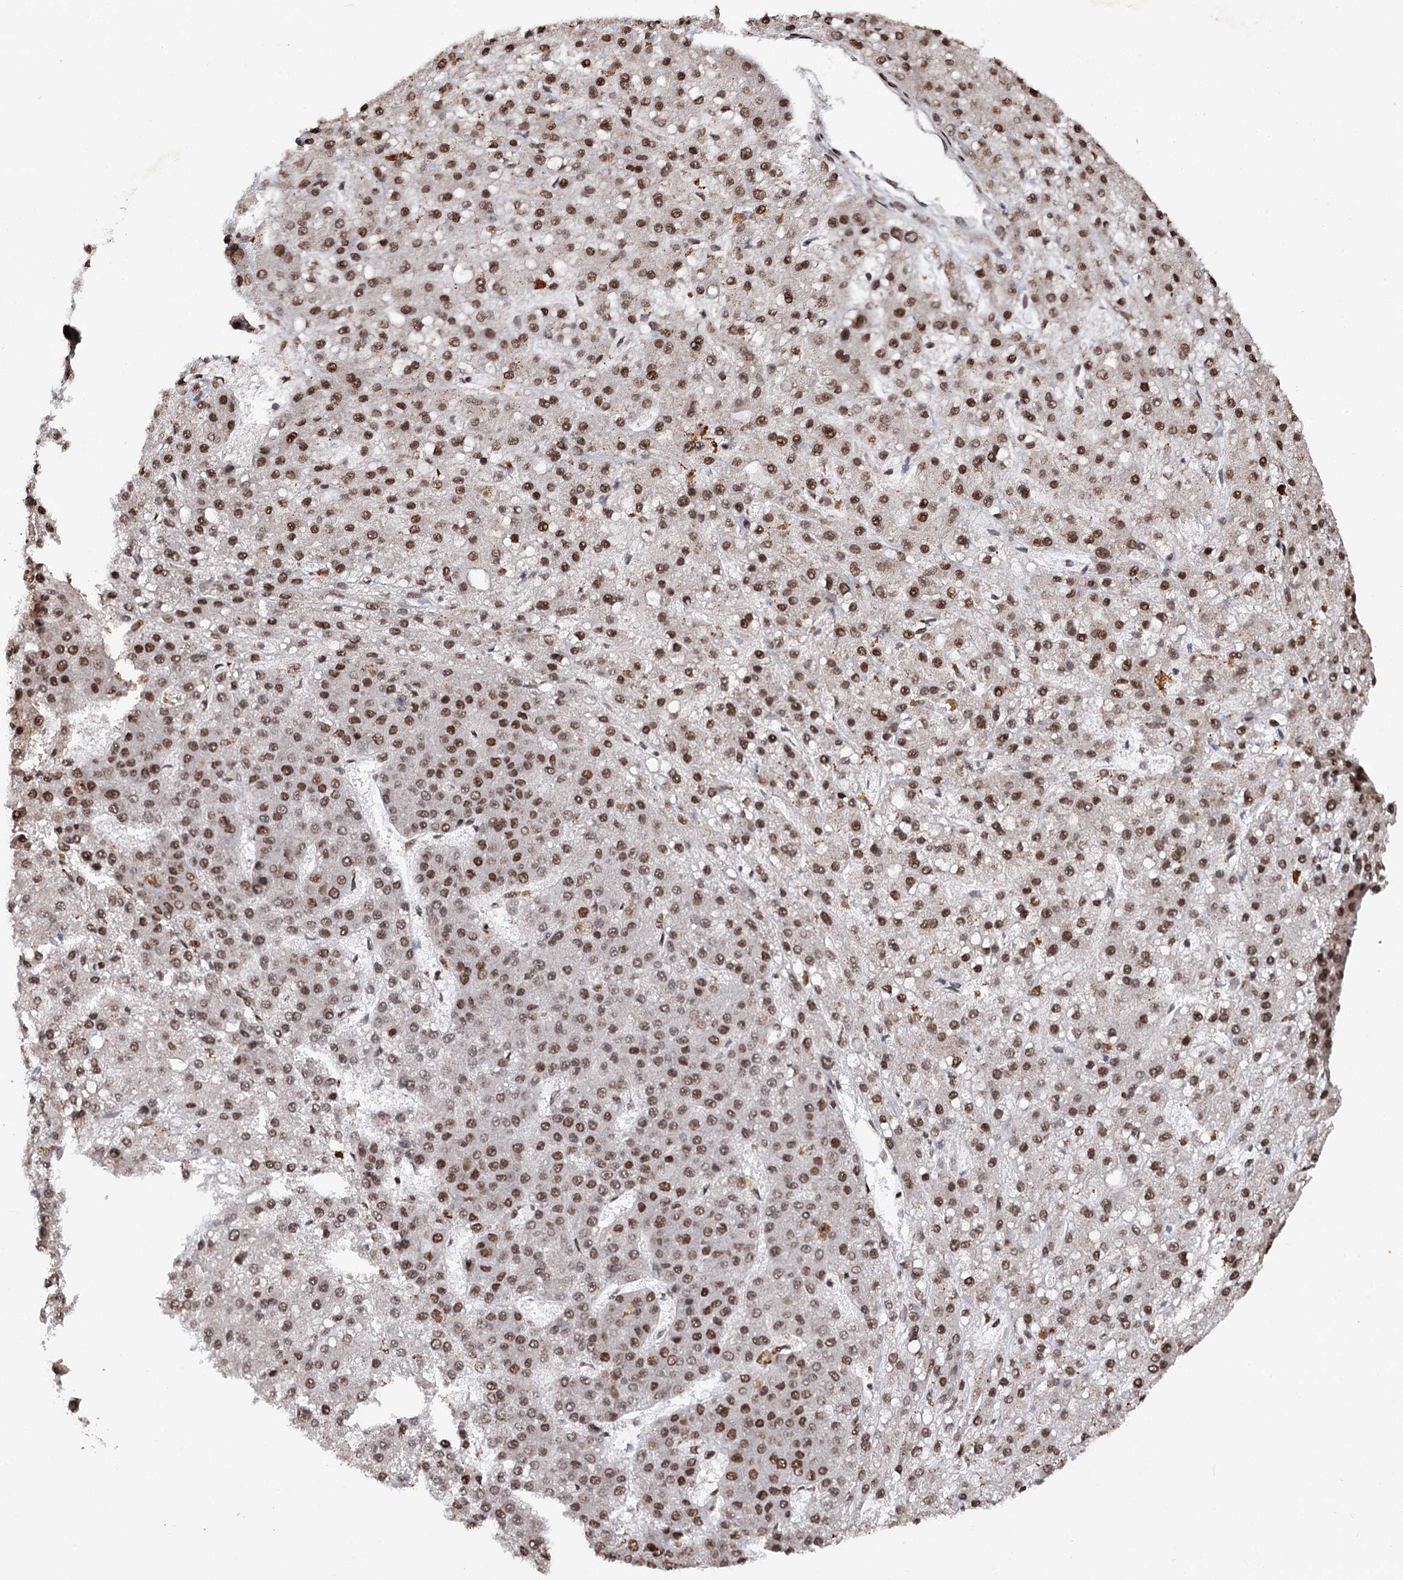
{"staining": {"intensity": "moderate", "quantity": ">75%", "location": "nuclear"}, "tissue": "liver cancer", "cell_type": "Tumor cells", "image_type": "cancer", "snomed": [{"axis": "morphology", "description": "Carcinoma, Hepatocellular, NOS"}, {"axis": "topography", "description": "Liver"}], "caption": "This photomicrograph shows liver hepatocellular carcinoma stained with immunohistochemistry to label a protein in brown. The nuclear of tumor cells show moderate positivity for the protein. Nuclei are counter-stained blue.", "gene": "MATR3", "patient": {"sex": "male", "age": 67}}